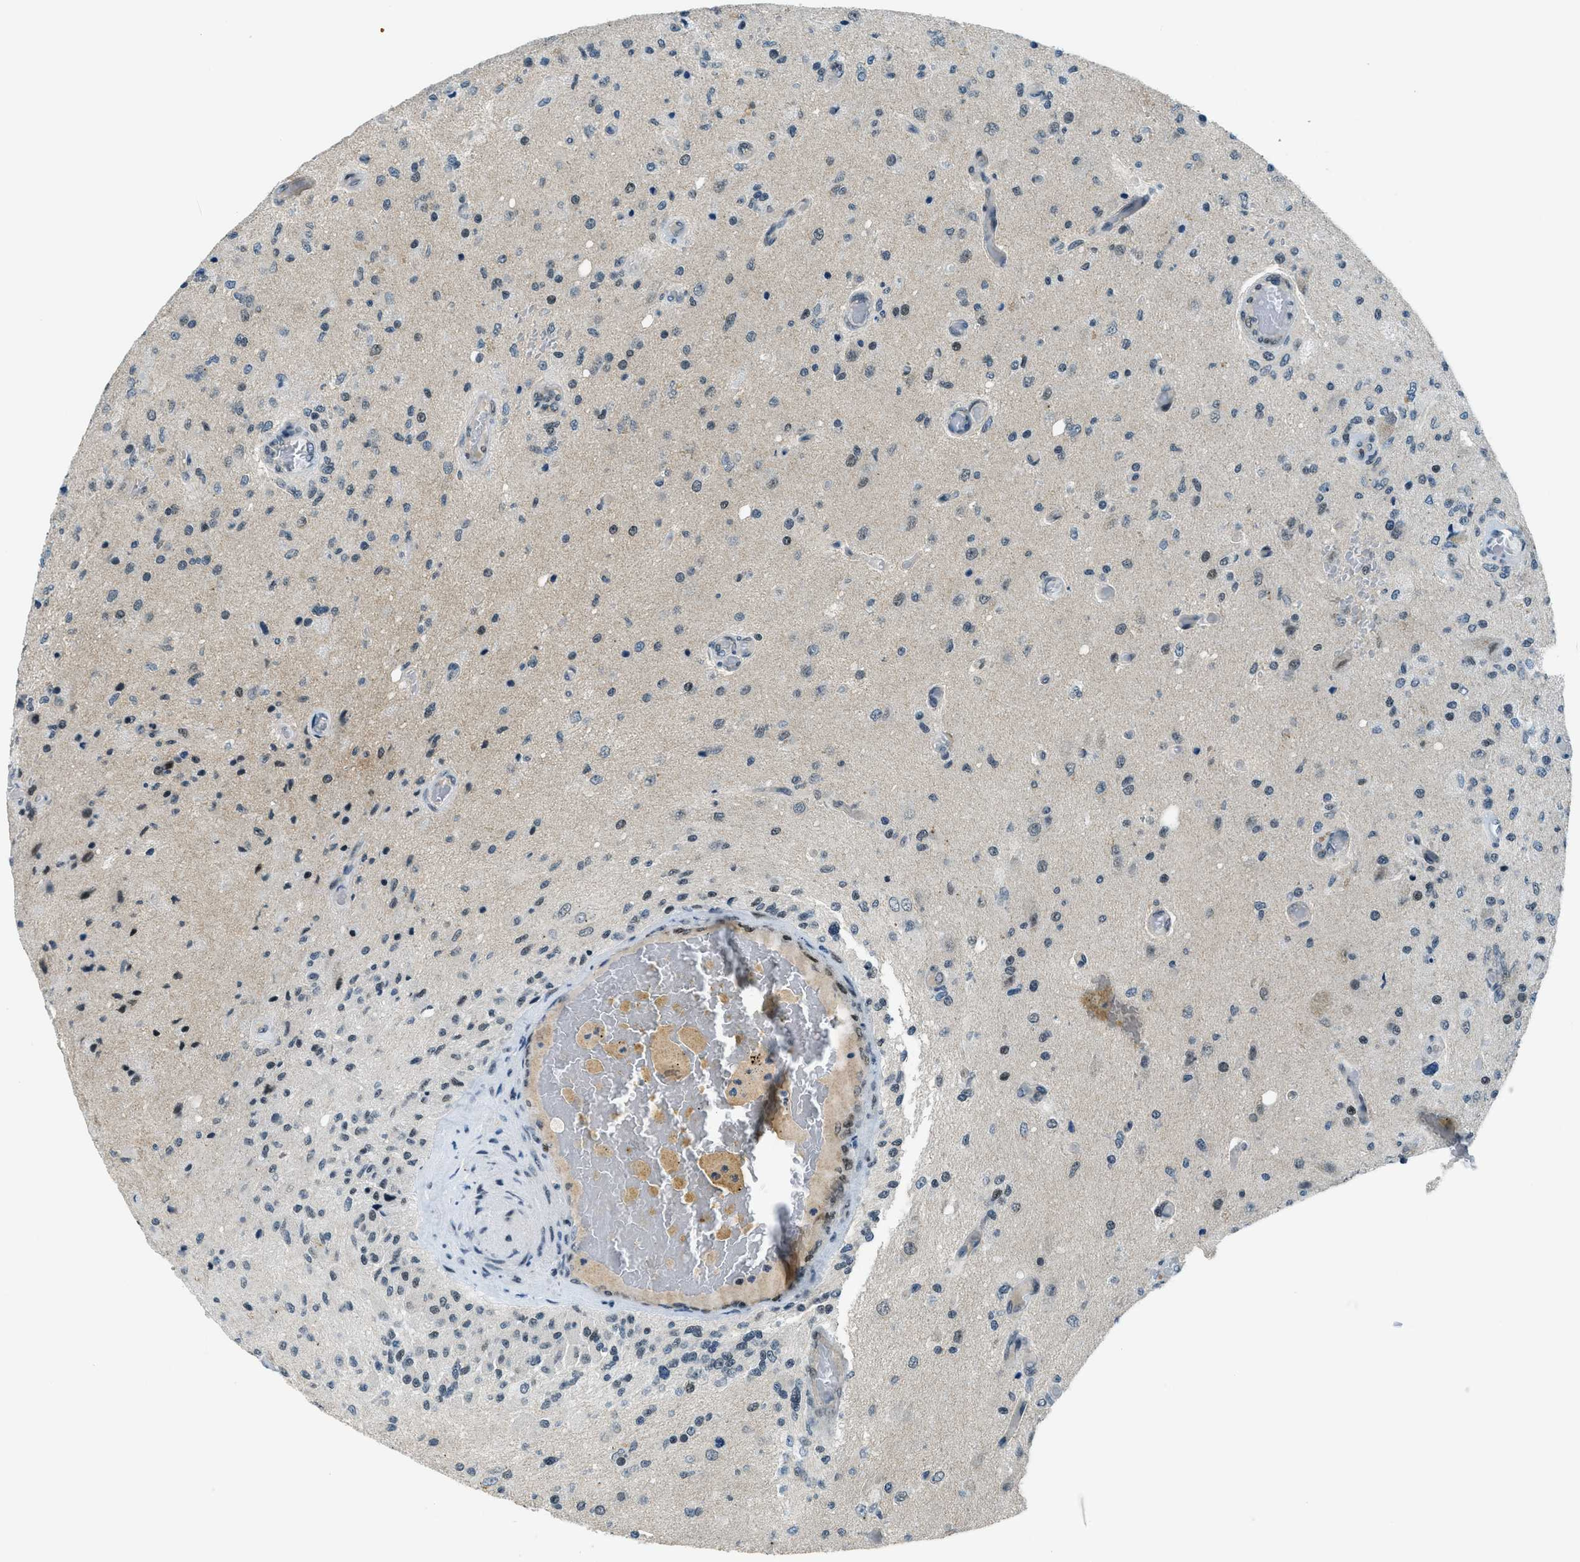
{"staining": {"intensity": "negative", "quantity": "none", "location": "none"}, "tissue": "glioma", "cell_type": "Tumor cells", "image_type": "cancer", "snomed": [{"axis": "morphology", "description": "Normal tissue, NOS"}, {"axis": "morphology", "description": "Glioma, malignant, High grade"}, {"axis": "topography", "description": "Cerebral cortex"}], "caption": "This is a micrograph of IHC staining of high-grade glioma (malignant), which shows no positivity in tumor cells.", "gene": "KLF6", "patient": {"sex": "male", "age": 77}}